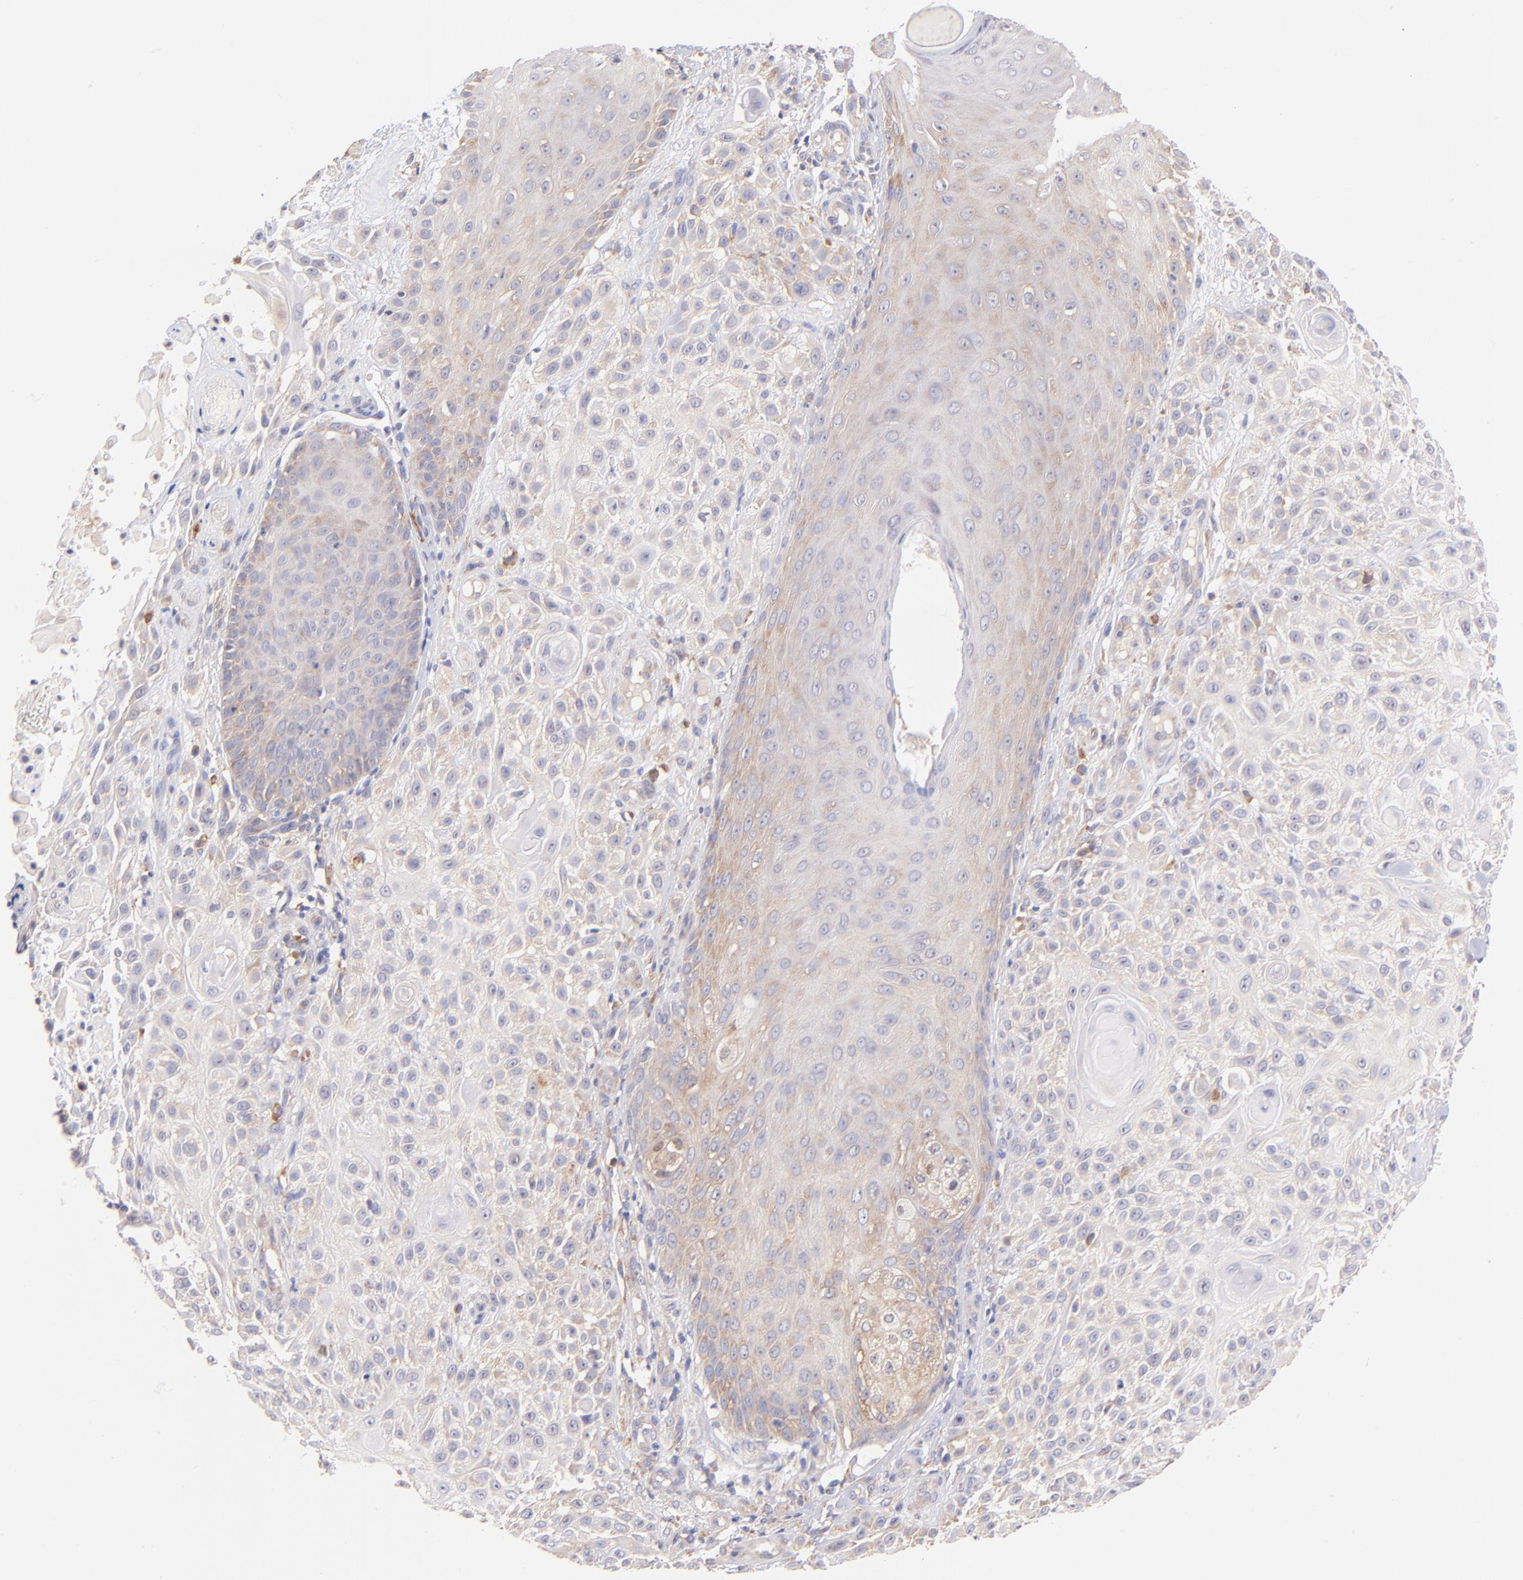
{"staining": {"intensity": "weak", "quantity": ">75%", "location": "cytoplasmic/membranous"}, "tissue": "skin cancer", "cell_type": "Tumor cells", "image_type": "cancer", "snomed": [{"axis": "morphology", "description": "Squamous cell carcinoma, NOS"}, {"axis": "topography", "description": "Skin"}], "caption": "Human skin squamous cell carcinoma stained with a brown dye reveals weak cytoplasmic/membranous positive positivity in approximately >75% of tumor cells.", "gene": "RPL11", "patient": {"sex": "female", "age": 42}}